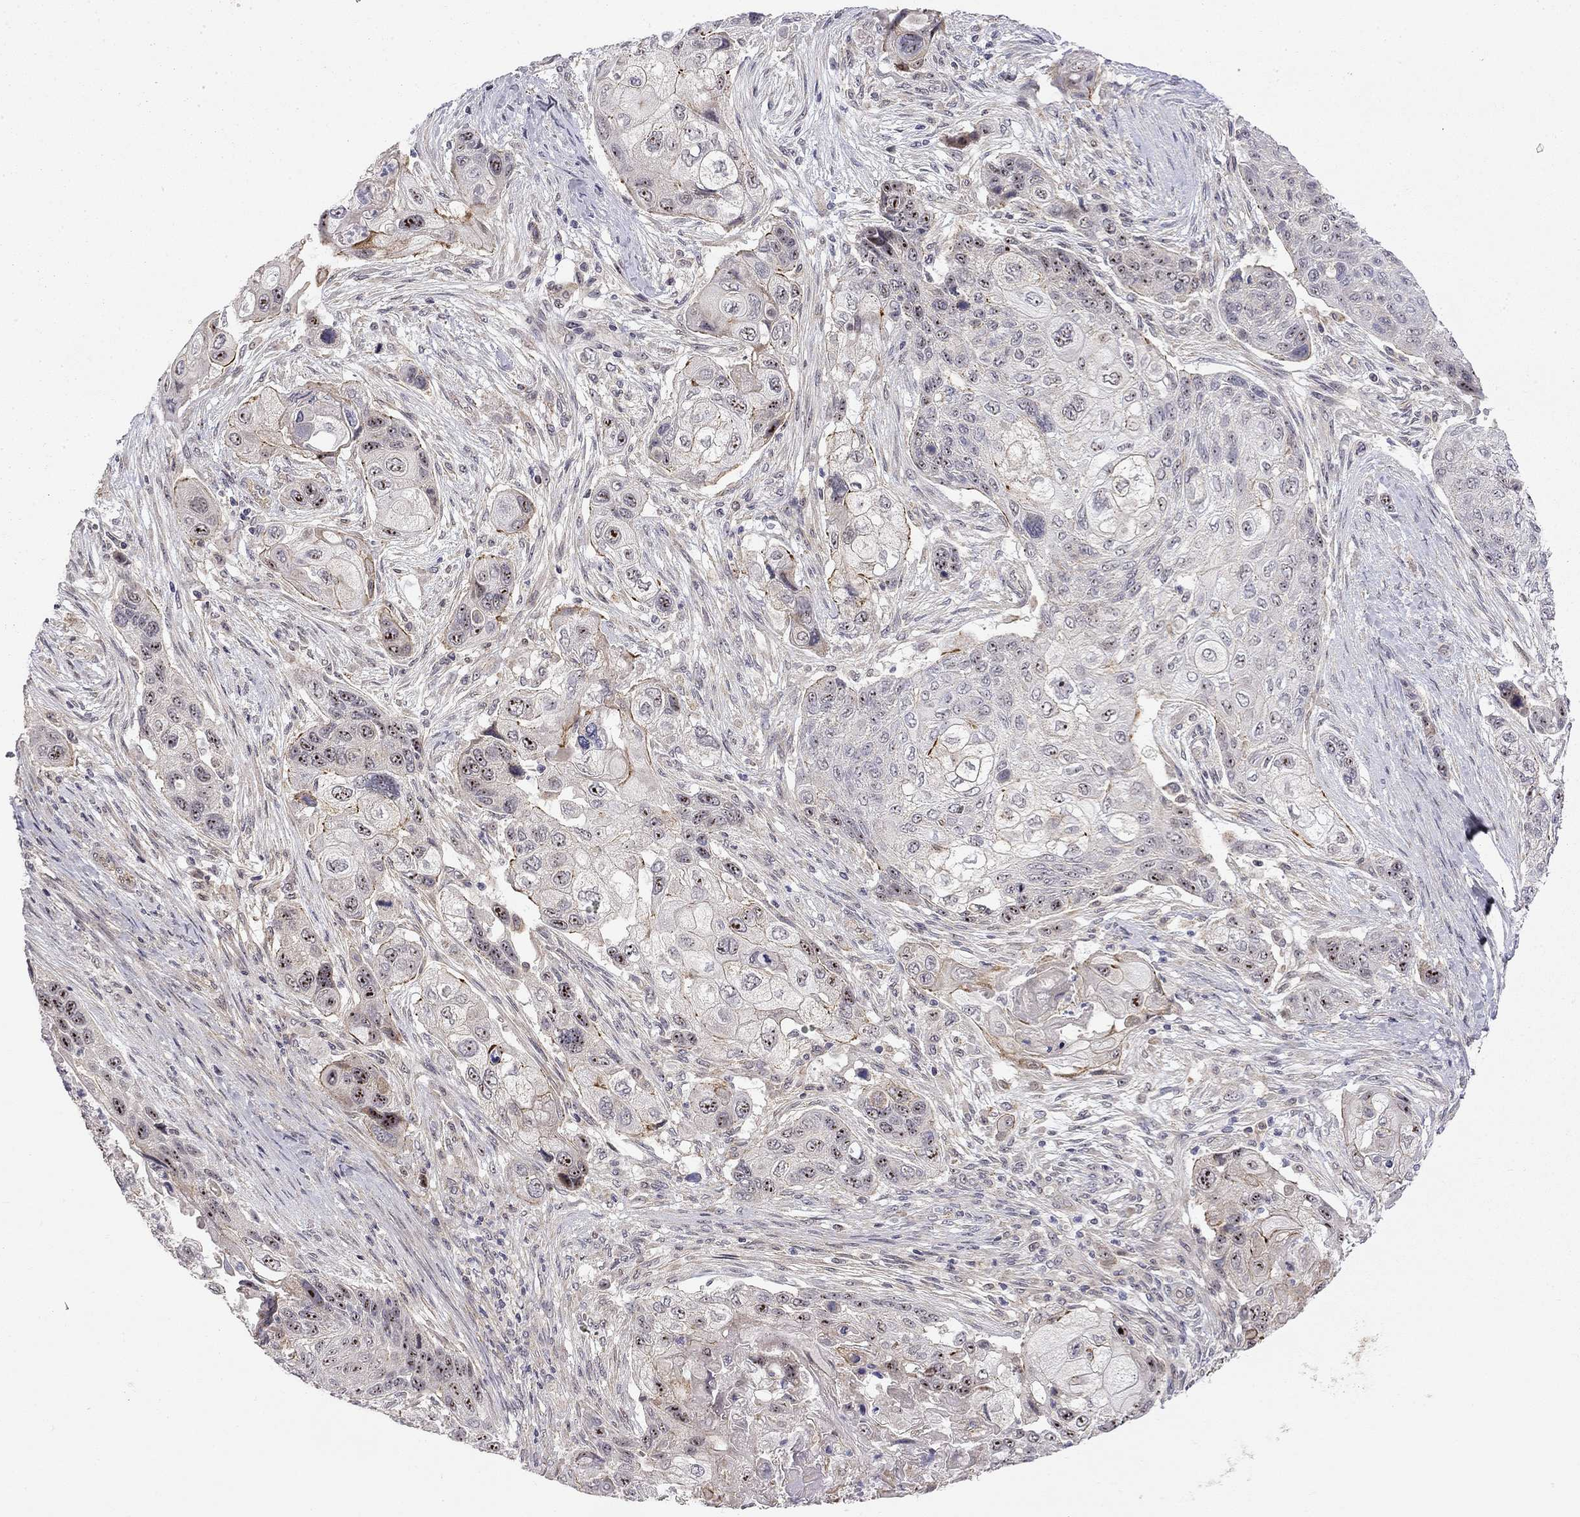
{"staining": {"intensity": "moderate", "quantity": "<25%", "location": "nuclear"}, "tissue": "lung cancer", "cell_type": "Tumor cells", "image_type": "cancer", "snomed": [{"axis": "morphology", "description": "Squamous cell carcinoma, NOS"}, {"axis": "topography", "description": "Lung"}], "caption": "Tumor cells show low levels of moderate nuclear staining in about <25% of cells in human lung squamous cell carcinoma.", "gene": "STXBP6", "patient": {"sex": "male", "age": 69}}